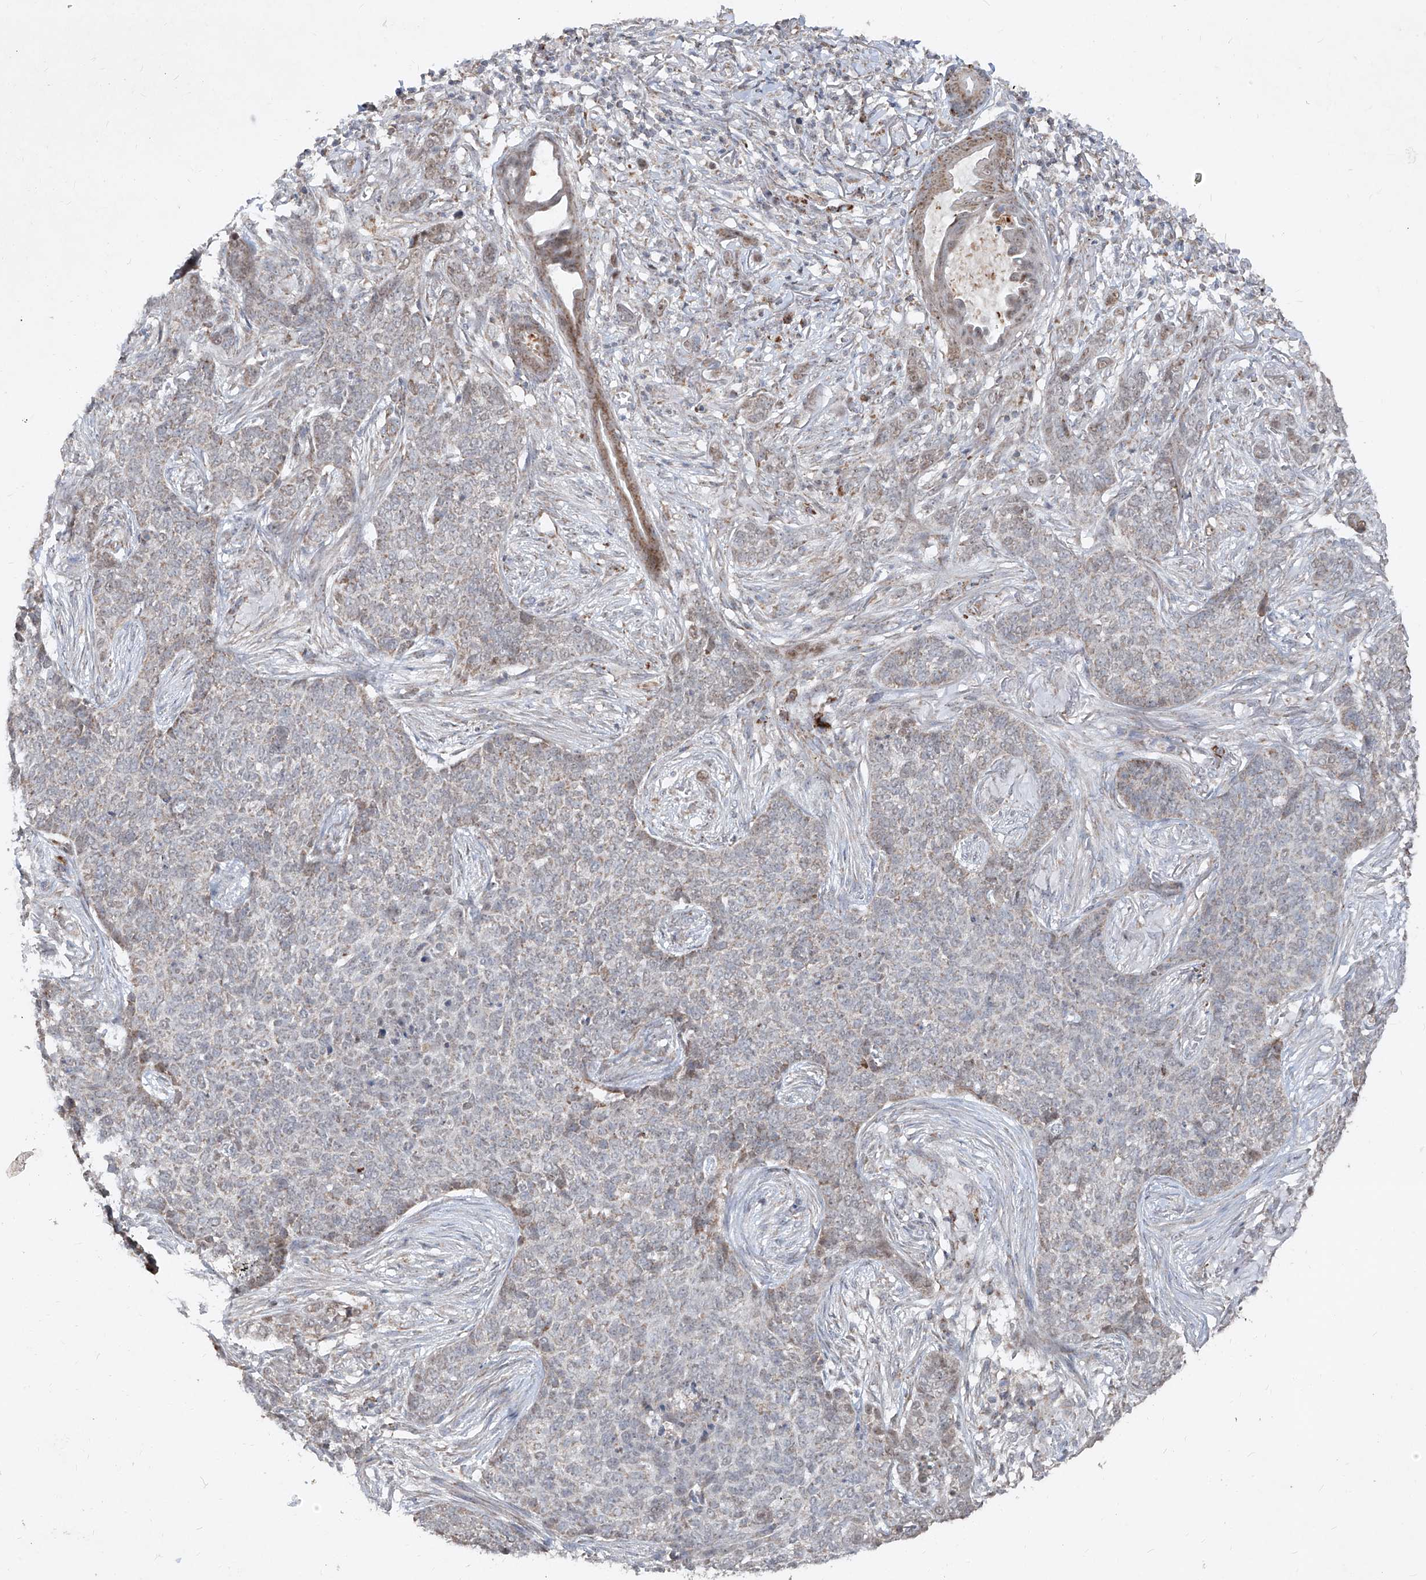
{"staining": {"intensity": "weak", "quantity": "<25%", "location": "cytoplasmic/membranous"}, "tissue": "skin cancer", "cell_type": "Tumor cells", "image_type": "cancer", "snomed": [{"axis": "morphology", "description": "Basal cell carcinoma"}, {"axis": "topography", "description": "Skin"}], "caption": "Immunohistochemical staining of skin basal cell carcinoma displays no significant staining in tumor cells. (Brightfield microscopy of DAB (3,3'-diaminobenzidine) immunohistochemistry (IHC) at high magnification).", "gene": "NDUFB3", "patient": {"sex": "male", "age": 85}}